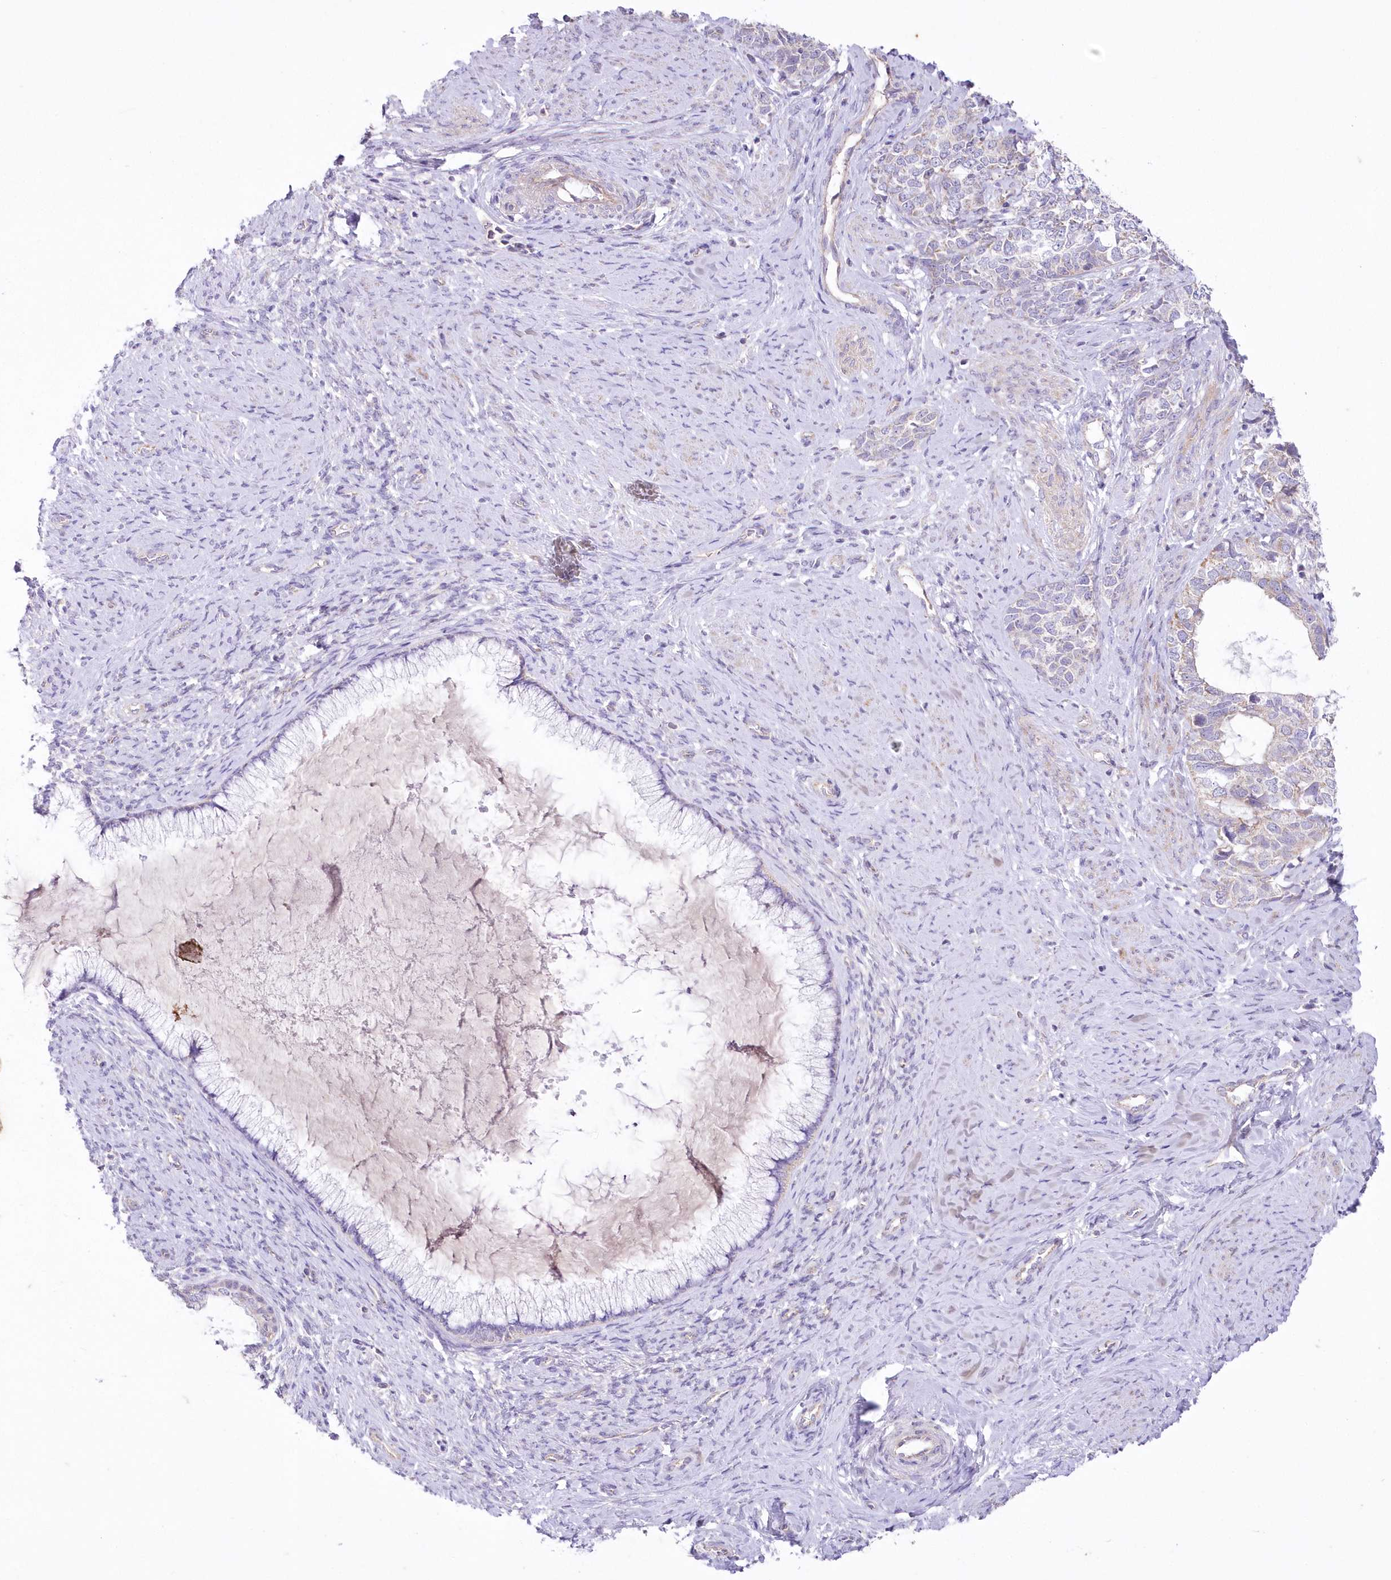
{"staining": {"intensity": "negative", "quantity": "none", "location": "none"}, "tissue": "cervical cancer", "cell_type": "Tumor cells", "image_type": "cancer", "snomed": [{"axis": "morphology", "description": "Squamous cell carcinoma, NOS"}, {"axis": "topography", "description": "Cervix"}], "caption": "High magnification brightfield microscopy of cervical cancer stained with DAB (3,3'-diaminobenzidine) (brown) and counterstained with hematoxylin (blue): tumor cells show no significant expression.", "gene": "ITSN2", "patient": {"sex": "female", "age": 63}}